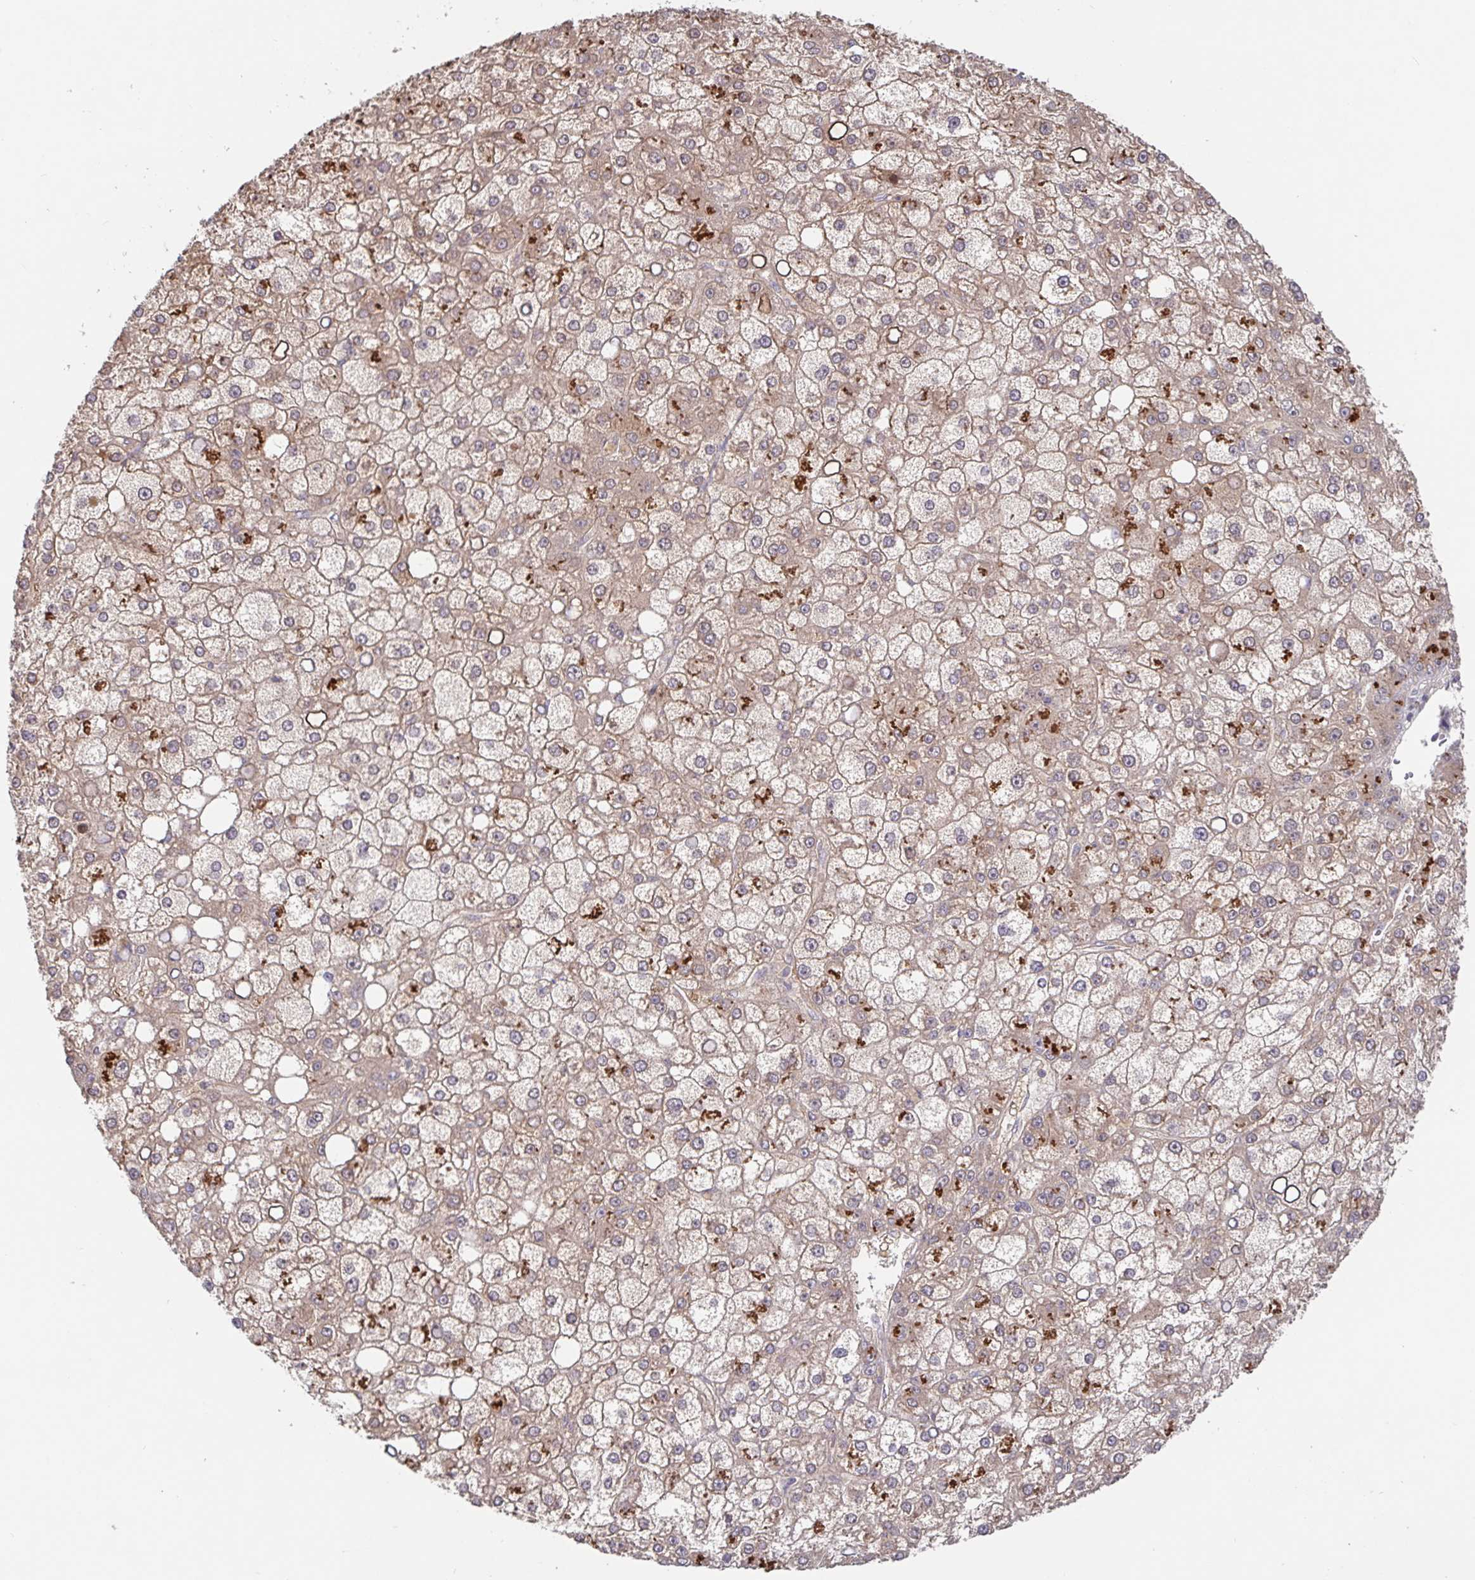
{"staining": {"intensity": "weak", "quantity": "25%-75%", "location": "cytoplasmic/membranous"}, "tissue": "liver cancer", "cell_type": "Tumor cells", "image_type": "cancer", "snomed": [{"axis": "morphology", "description": "Carcinoma, Hepatocellular, NOS"}, {"axis": "topography", "description": "Liver"}], "caption": "Liver cancer stained for a protein displays weak cytoplasmic/membranous positivity in tumor cells. The protein of interest is stained brown, and the nuclei are stained in blue (DAB (3,3'-diaminobenzidine) IHC with brightfield microscopy, high magnification).", "gene": "AACS", "patient": {"sex": "male", "age": 67}}